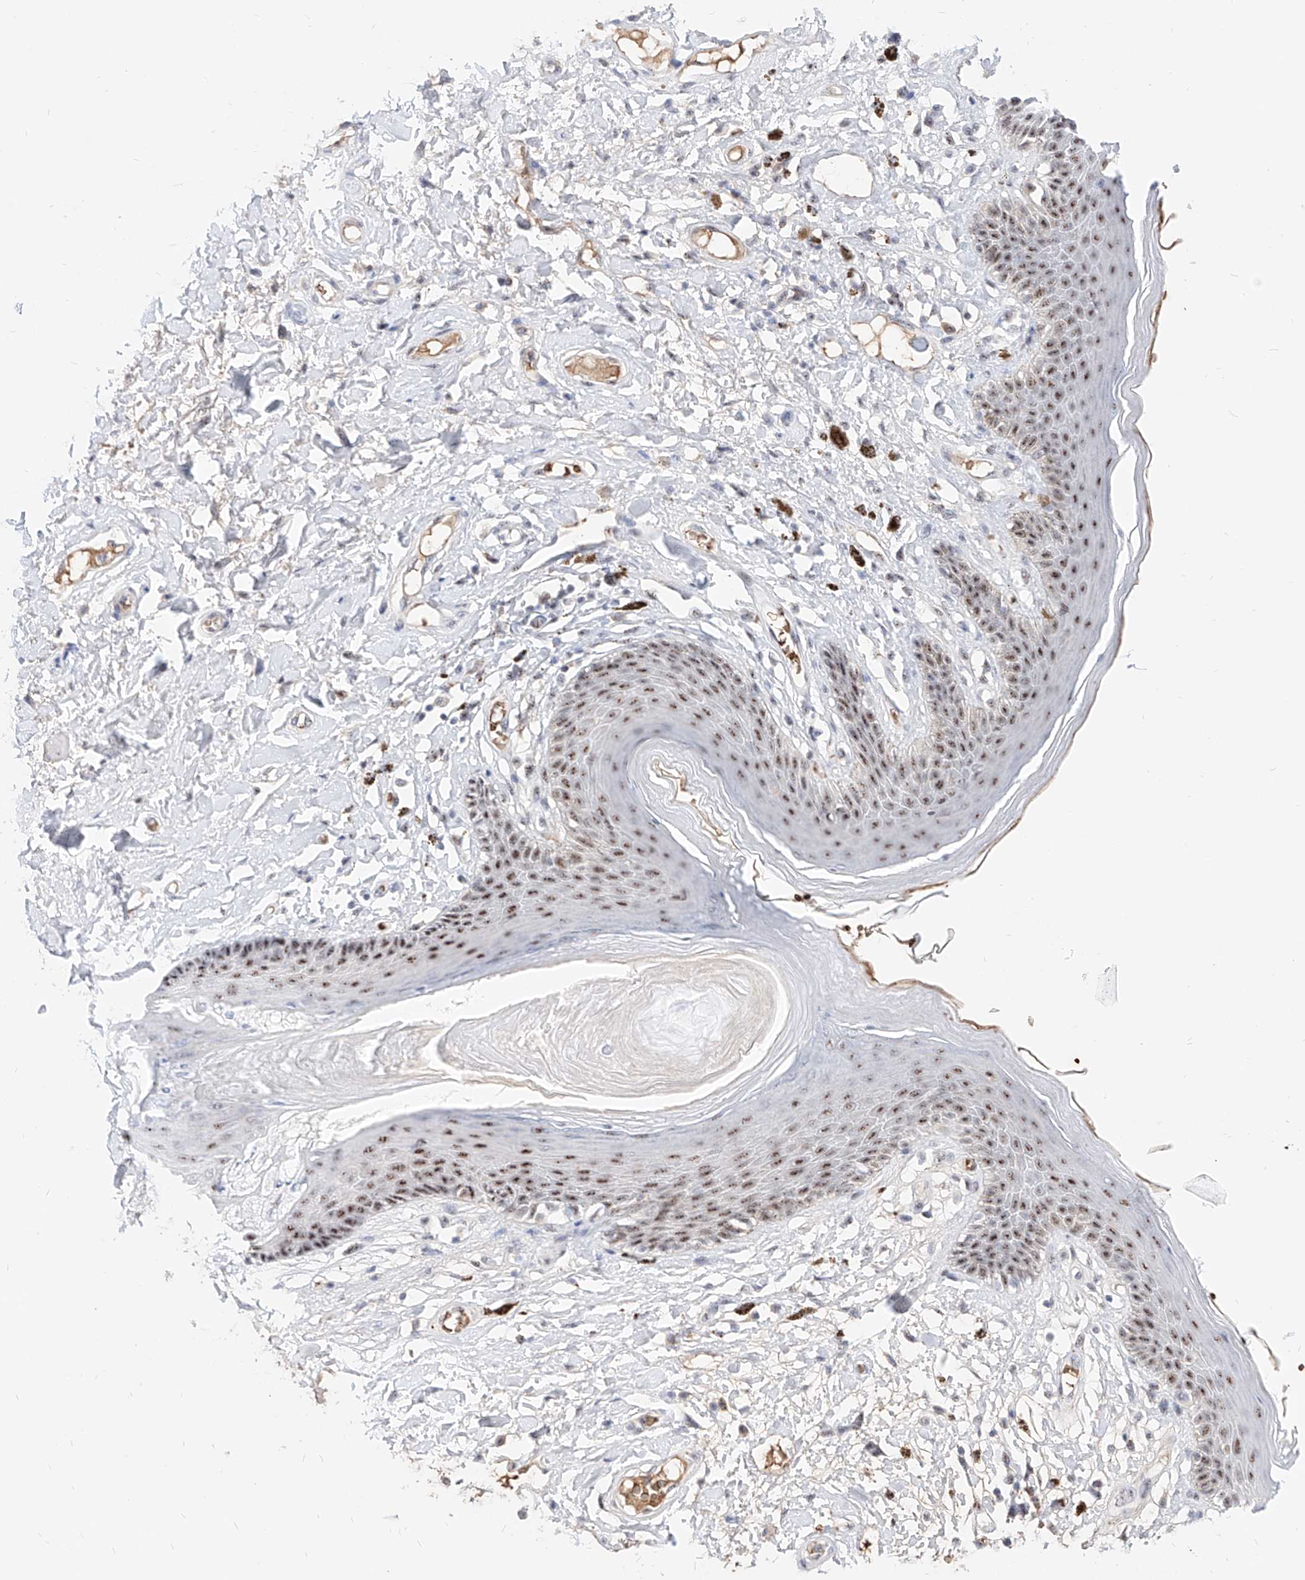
{"staining": {"intensity": "moderate", "quantity": ">75%", "location": "nuclear"}, "tissue": "skin", "cell_type": "Epidermal cells", "image_type": "normal", "snomed": [{"axis": "morphology", "description": "Normal tissue, NOS"}, {"axis": "topography", "description": "Anal"}], "caption": "High-magnification brightfield microscopy of unremarkable skin stained with DAB (brown) and counterstained with hematoxylin (blue). epidermal cells exhibit moderate nuclear staining is appreciated in approximately>75% of cells.", "gene": "ZFP42", "patient": {"sex": "female", "age": 78}}